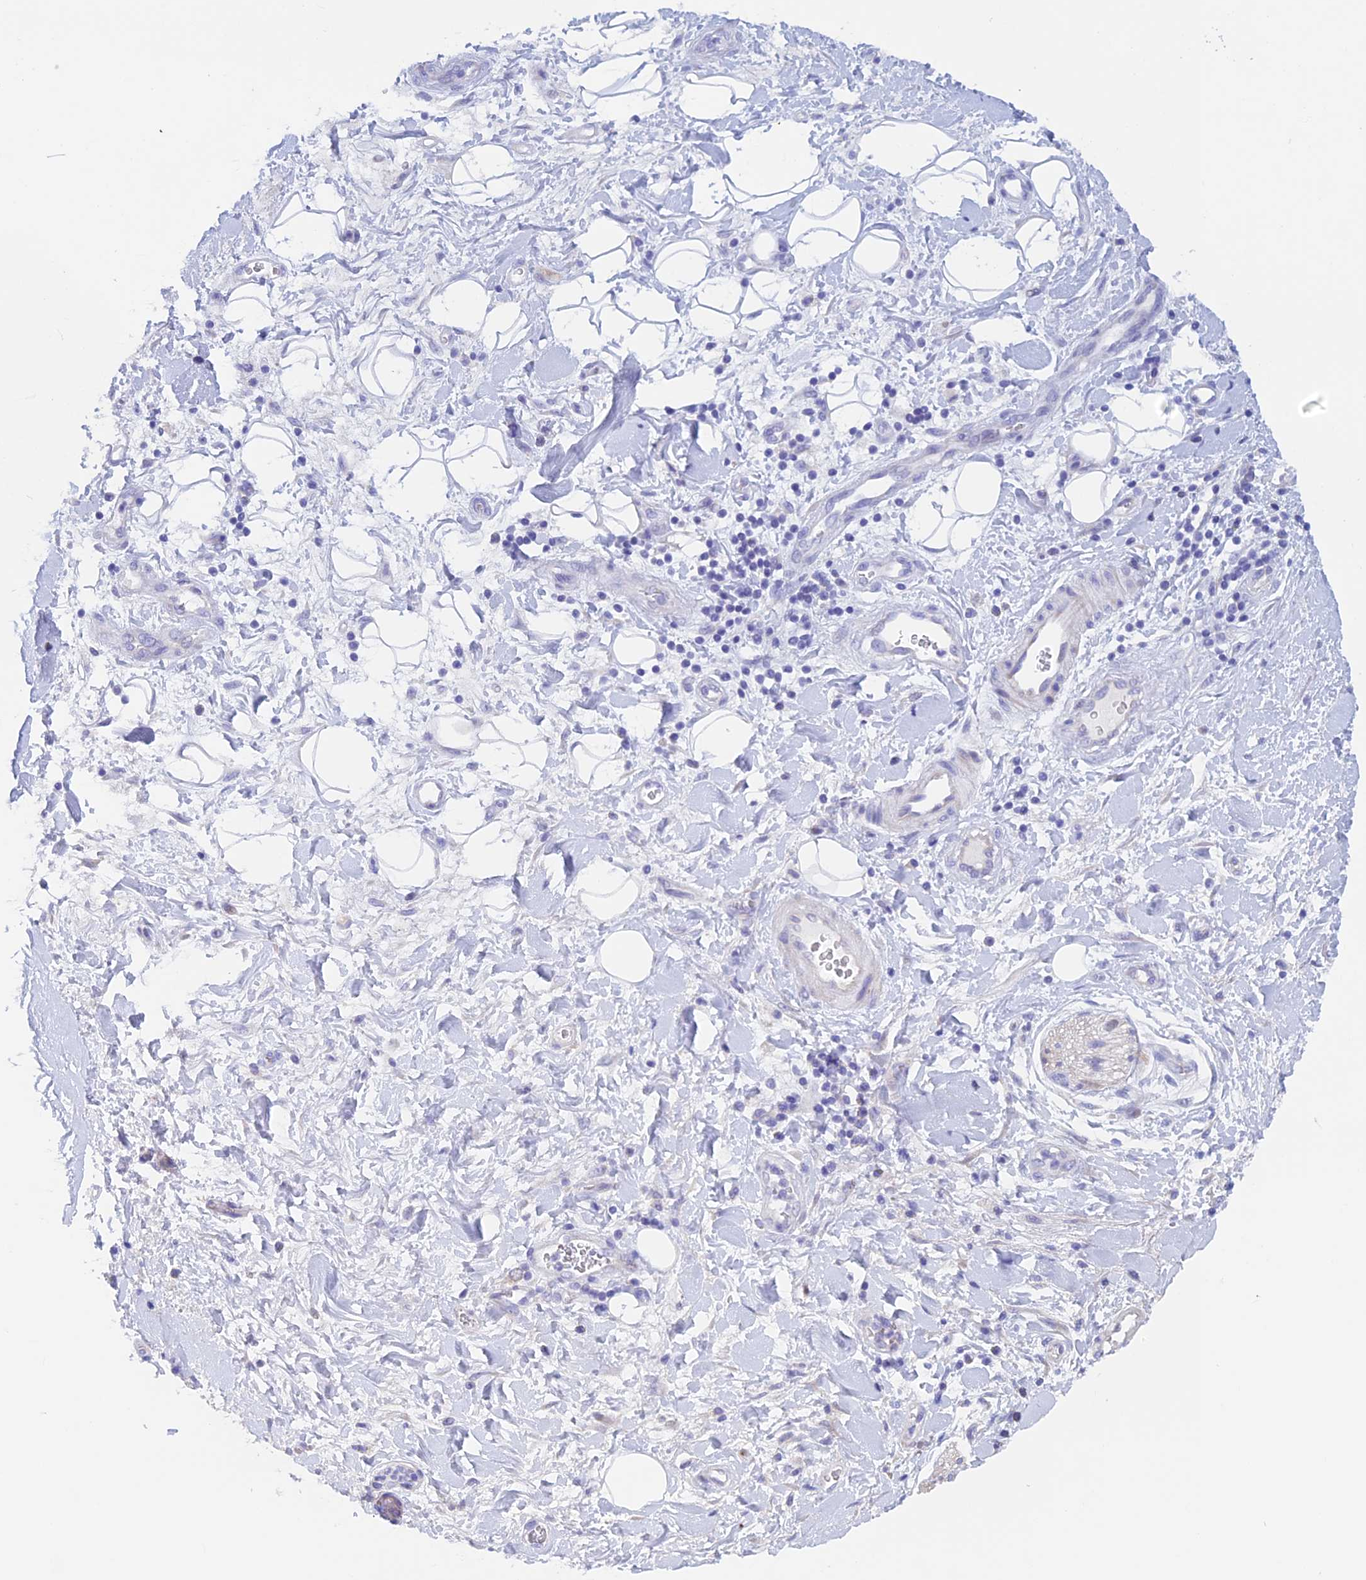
{"staining": {"intensity": "negative", "quantity": "none", "location": "none"}, "tissue": "adipose tissue", "cell_type": "Adipocytes", "image_type": "normal", "snomed": [{"axis": "morphology", "description": "Normal tissue, NOS"}, {"axis": "morphology", "description": "Adenocarcinoma, NOS"}, {"axis": "topography", "description": "Pancreas"}, {"axis": "topography", "description": "Peripheral nerve tissue"}], "caption": "Immunohistochemistry of normal adipose tissue demonstrates no staining in adipocytes.", "gene": "PSMC3IP", "patient": {"sex": "male", "age": 59}}